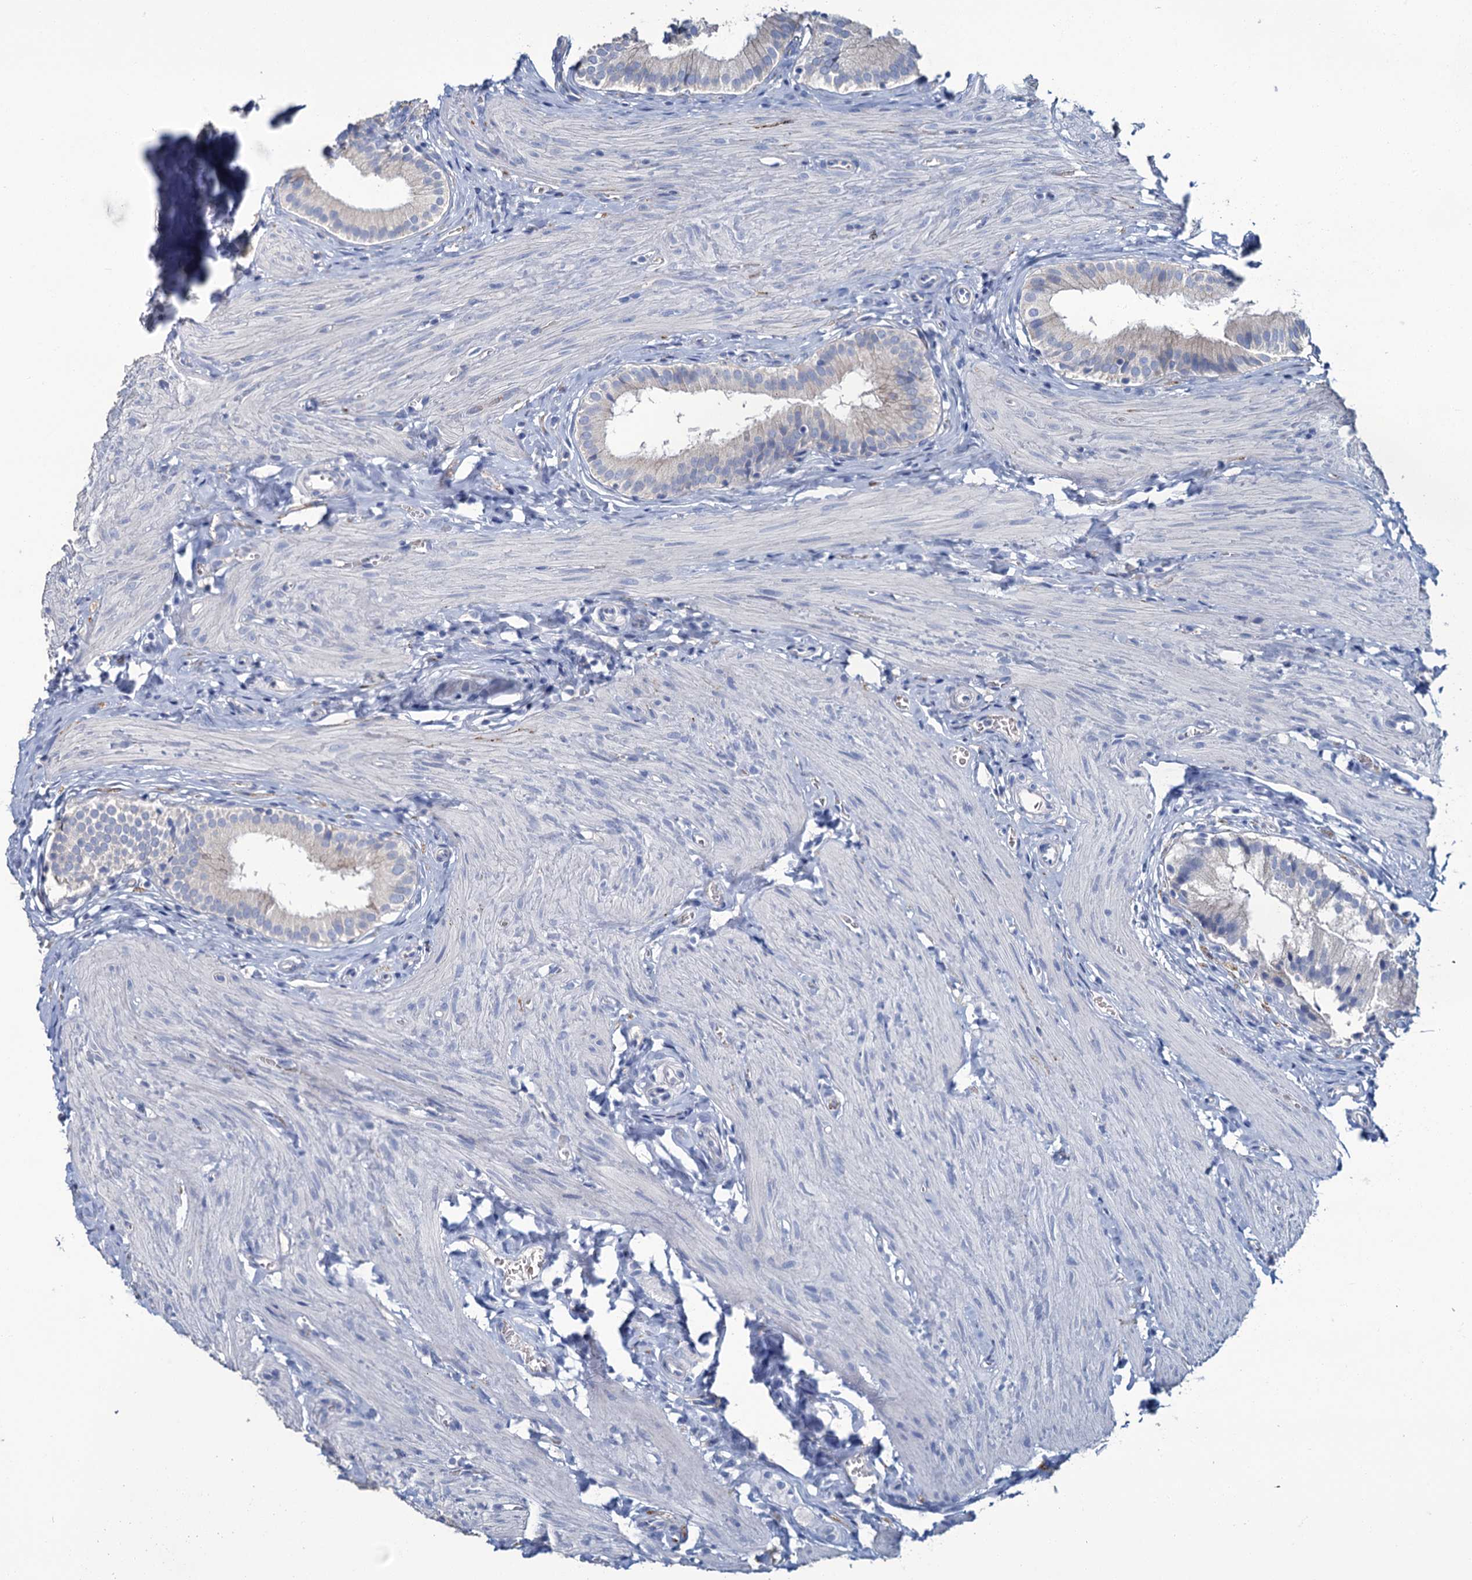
{"staining": {"intensity": "negative", "quantity": "none", "location": "none"}, "tissue": "gallbladder", "cell_type": "Glandular cells", "image_type": "normal", "snomed": [{"axis": "morphology", "description": "Normal tissue, NOS"}, {"axis": "topography", "description": "Gallbladder"}], "caption": "The immunohistochemistry (IHC) image has no significant expression in glandular cells of gallbladder. Nuclei are stained in blue.", "gene": "SNCB", "patient": {"sex": "female", "age": 47}}